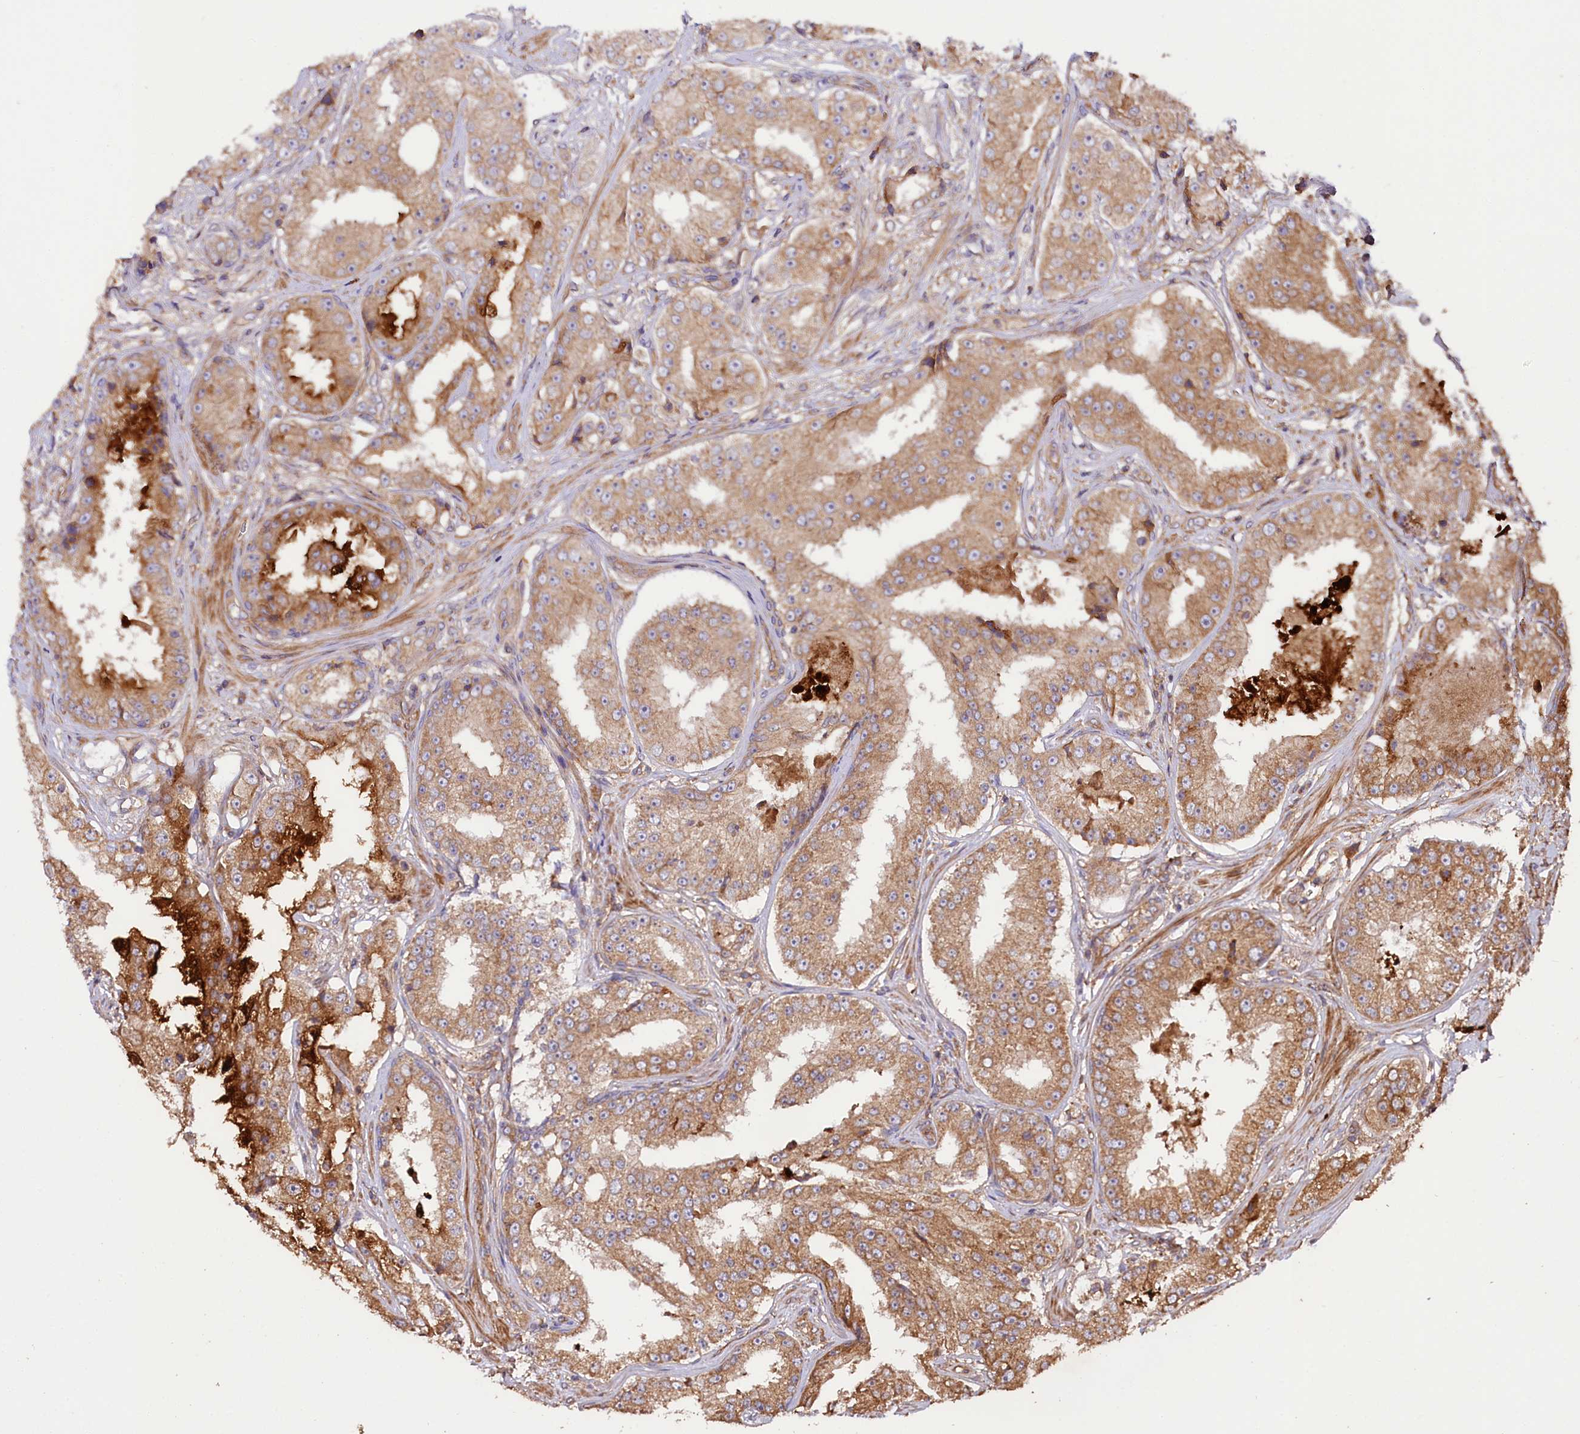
{"staining": {"intensity": "moderate", "quantity": ">75%", "location": "cytoplasmic/membranous"}, "tissue": "prostate cancer", "cell_type": "Tumor cells", "image_type": "cancer", "snomed": [{"axis": "morphology", "description": "Adenocarcinoma, High grade"}, {"axis": "topography", "description": "Prostate"}], "caption": "An image of prostate adenocarcinoma (high-grade) stained for a protein reveals moderate cytoplasmic/membranous brown staining in tumor cells. The protein is stained brown, and the nuclei are stained in blue (DAB IHC with brightfield microscopy, high magnification).", "gene": "CEP295", "patient": {"sex": "male", "age": 73}}